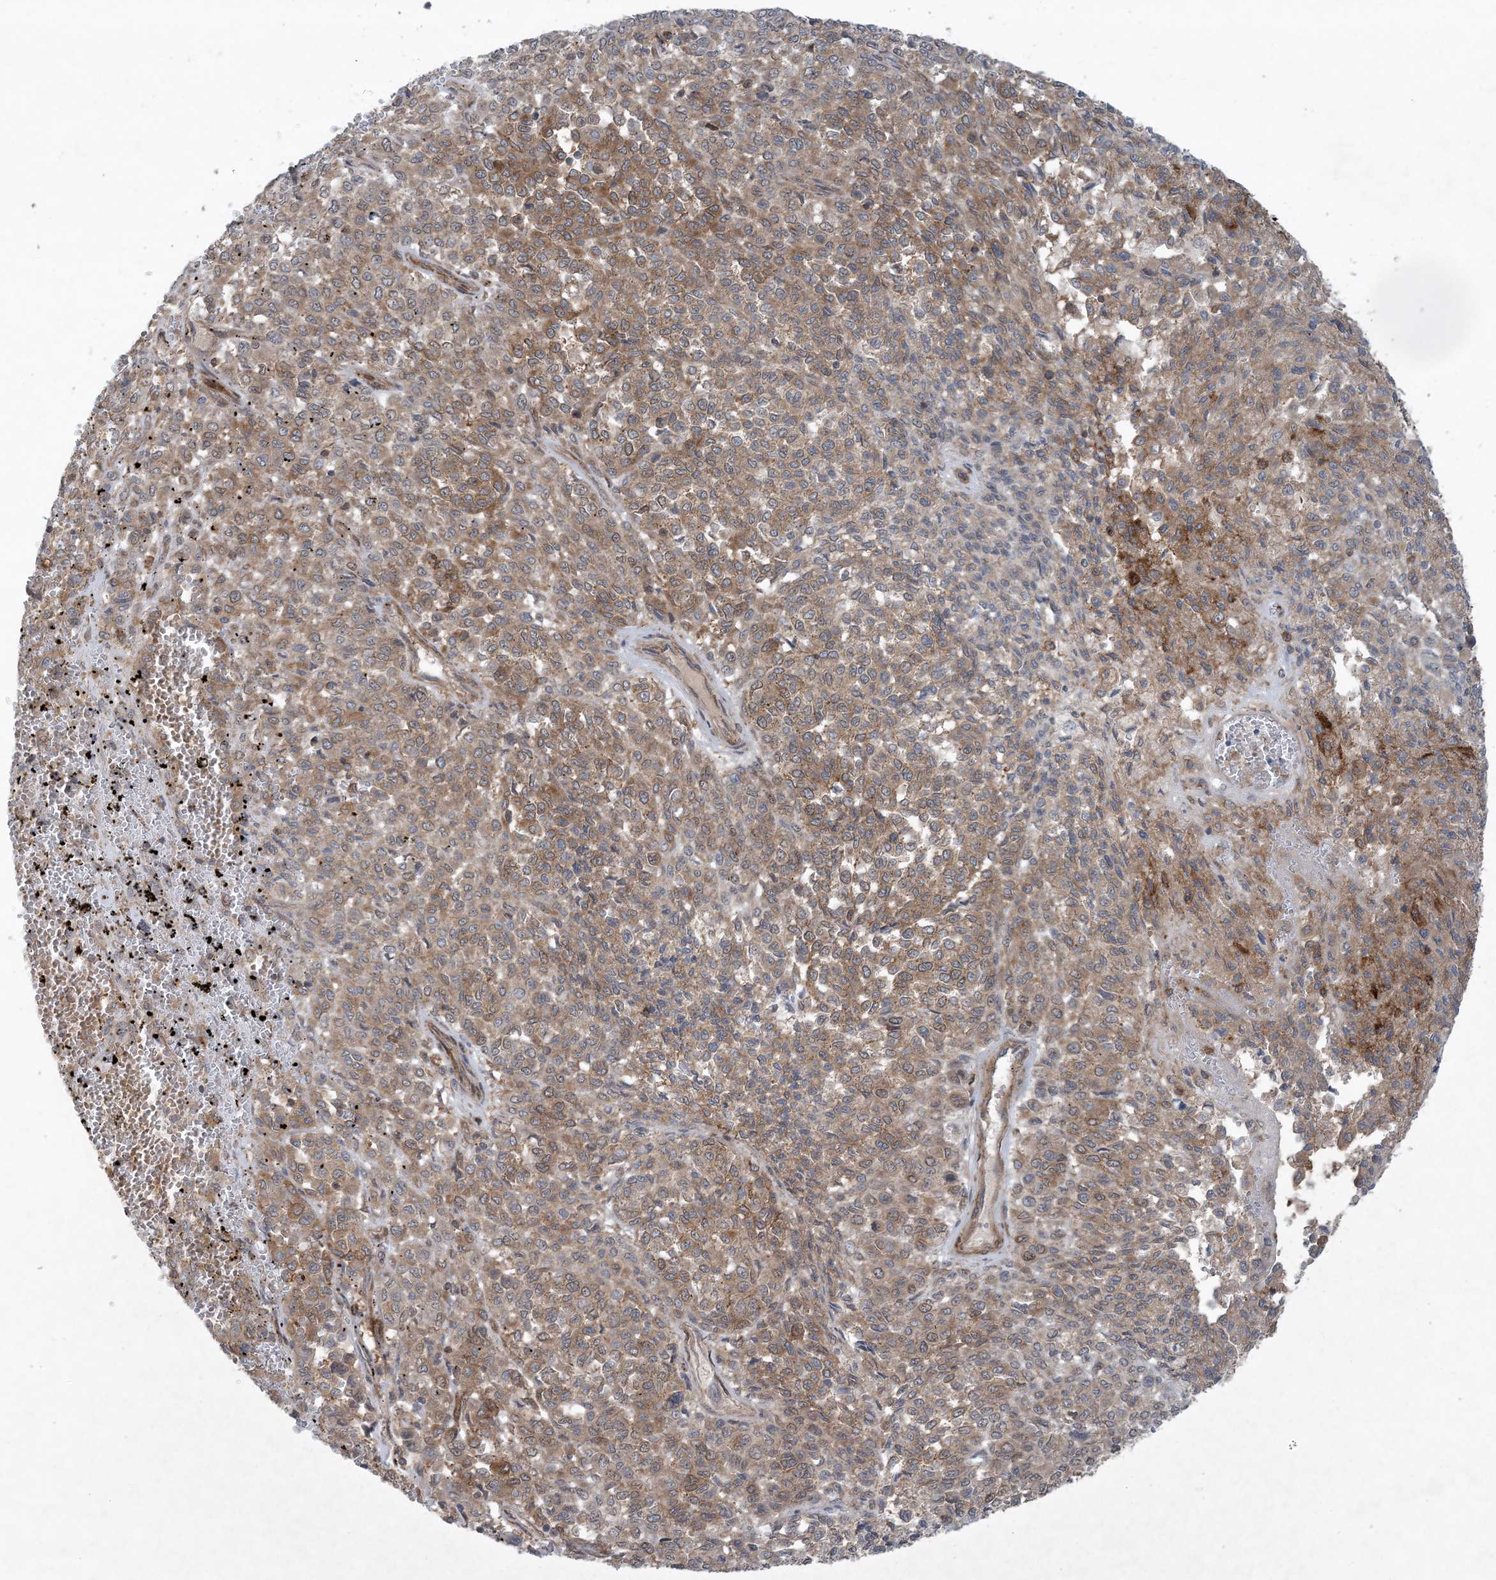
{"staining": {"intensity": "moderate", "quantity": ">75%", "location": "cytoplasmic/membranous"}, "tissue": "melanoma", "cell_type": "Tumor cells", "image_type": "cancer", "snomed": [{"axis": "morphology", "description": "Malignant melanoma, Metastatic site"}, {"axis": "topography", "description": "Pancreas"}], "caption": "A micrograph showing moderate cytoplasmic/membranous staining in about >75% of tumor cells in melanoma, as visualized by brown immunohistochemical staining.", "gene": "STAM2", "patient": {"sex": "female", "age": 30}}